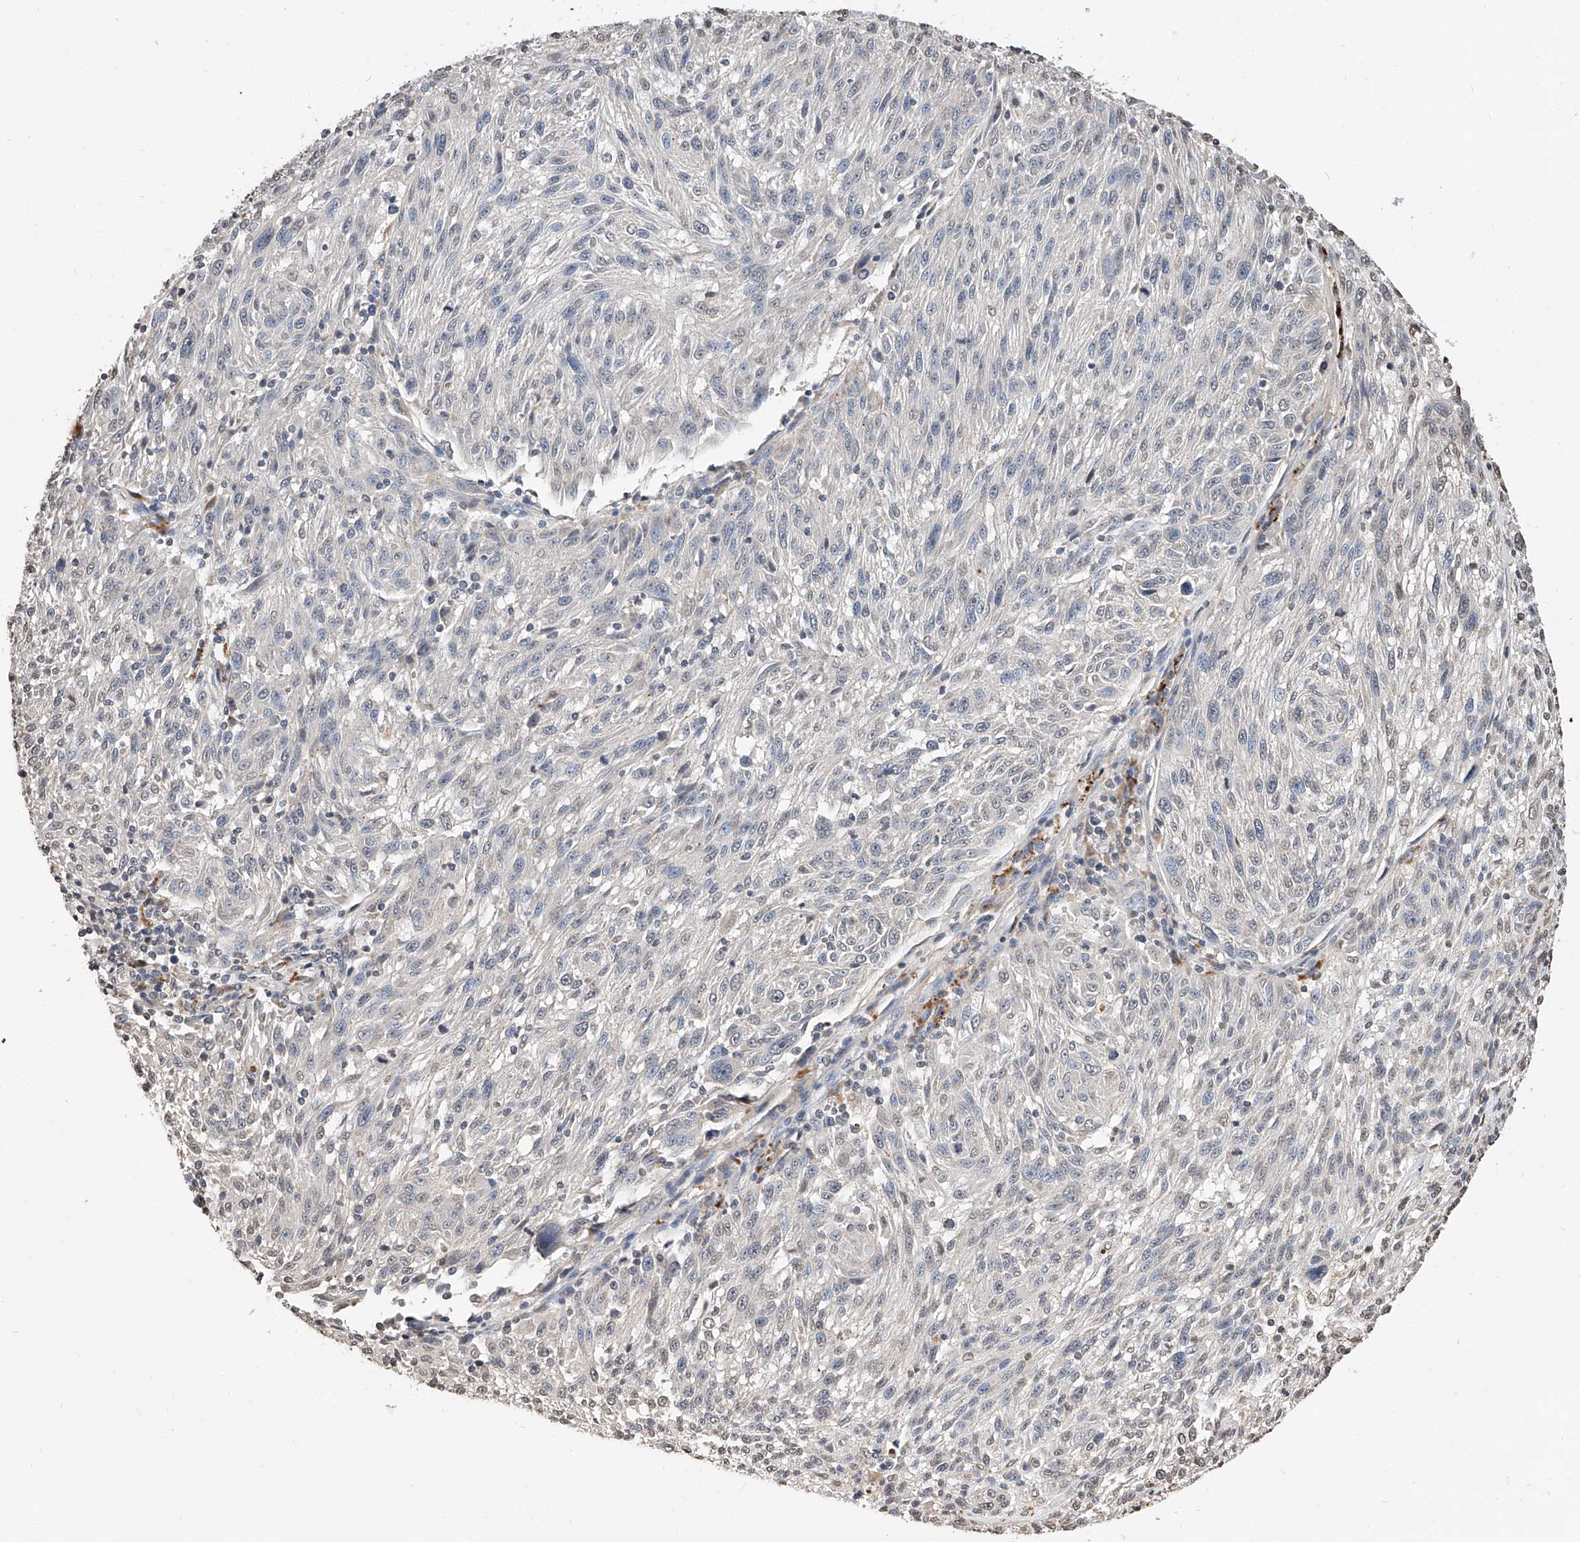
{"staining": {"intensity": "negative", "quantity": "none", "location": "none"}, "tissue": "melanoma", "cell_type": "Tumor cells", "image_type": "cancer", "snomed": [{"axis": "morphology", "description": "Malignant melanoma, NOS"}, {"axis": "topography", "description": "Skin"}], "caption": "Melanoma was stained to show a protein in brown. There is no significant positivity in tumor cells.", "gene": "RP9", "patient": {"sex": "male", "age": 53}}